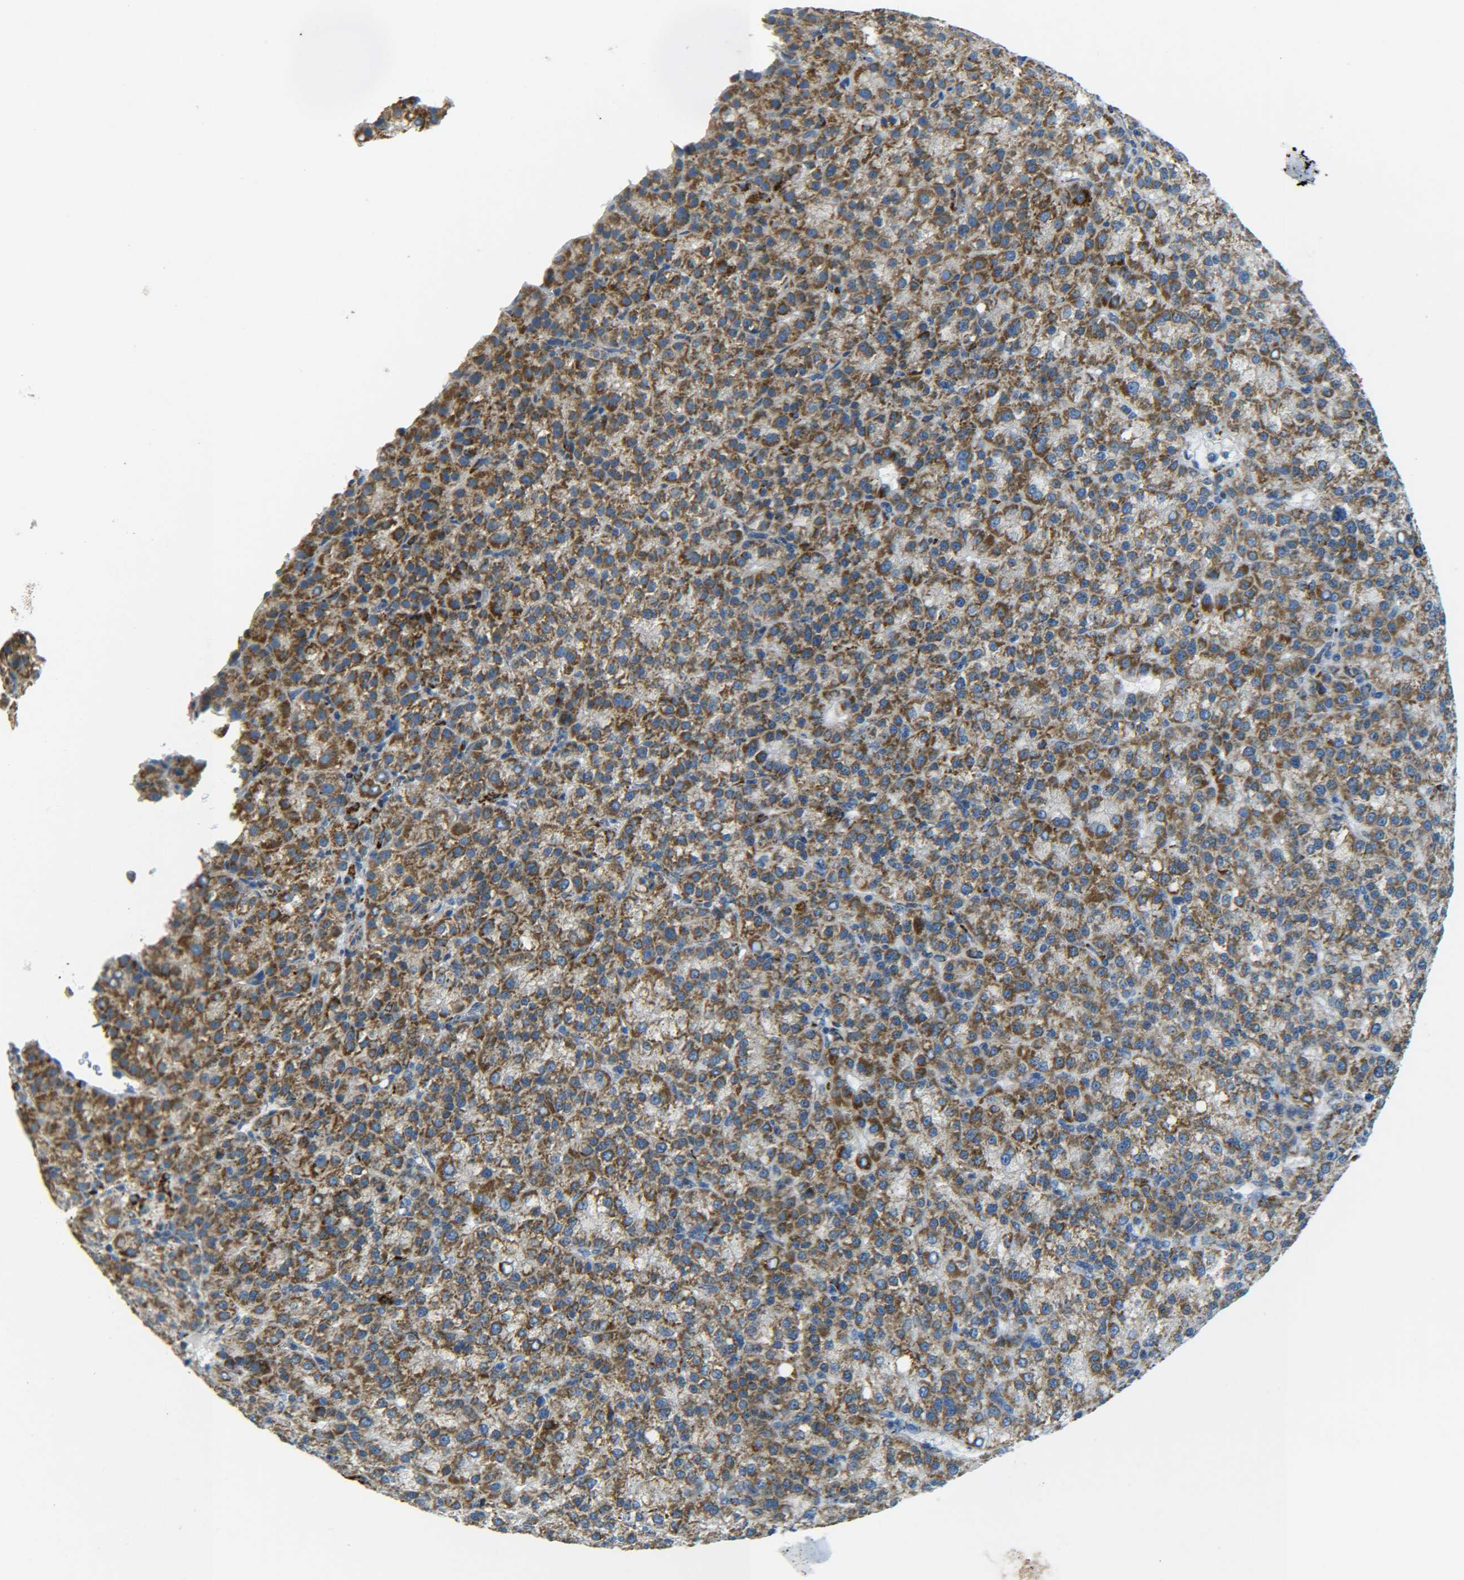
{"staining": {"intensity": "moderate", "quantity": ">75%", "location": "cytoplasmic/membranous"}, "tissue": "liver cancer", "cell_type": "Tumor cells", "image_type": "cancer", "snomed": [{"axis": "morphology", "description": "Carcinoma, Hepatocellular, NOS"}, {"axis": "topography", "description": "Liver"}], "caption": "Protein positivity by immunohistochemistry reveals moderate cytoplasmic/membranous staining in approximately >75% of tumor cells in liver cancer. The staining was performed using DAB (3,3'-diaminobenzidine), with brown indicating positive protein expression. Nuclei are stained blue with hematoxylin.", "gene": "CYB5R1", "patient": {"sex": "female", "age": 58}}